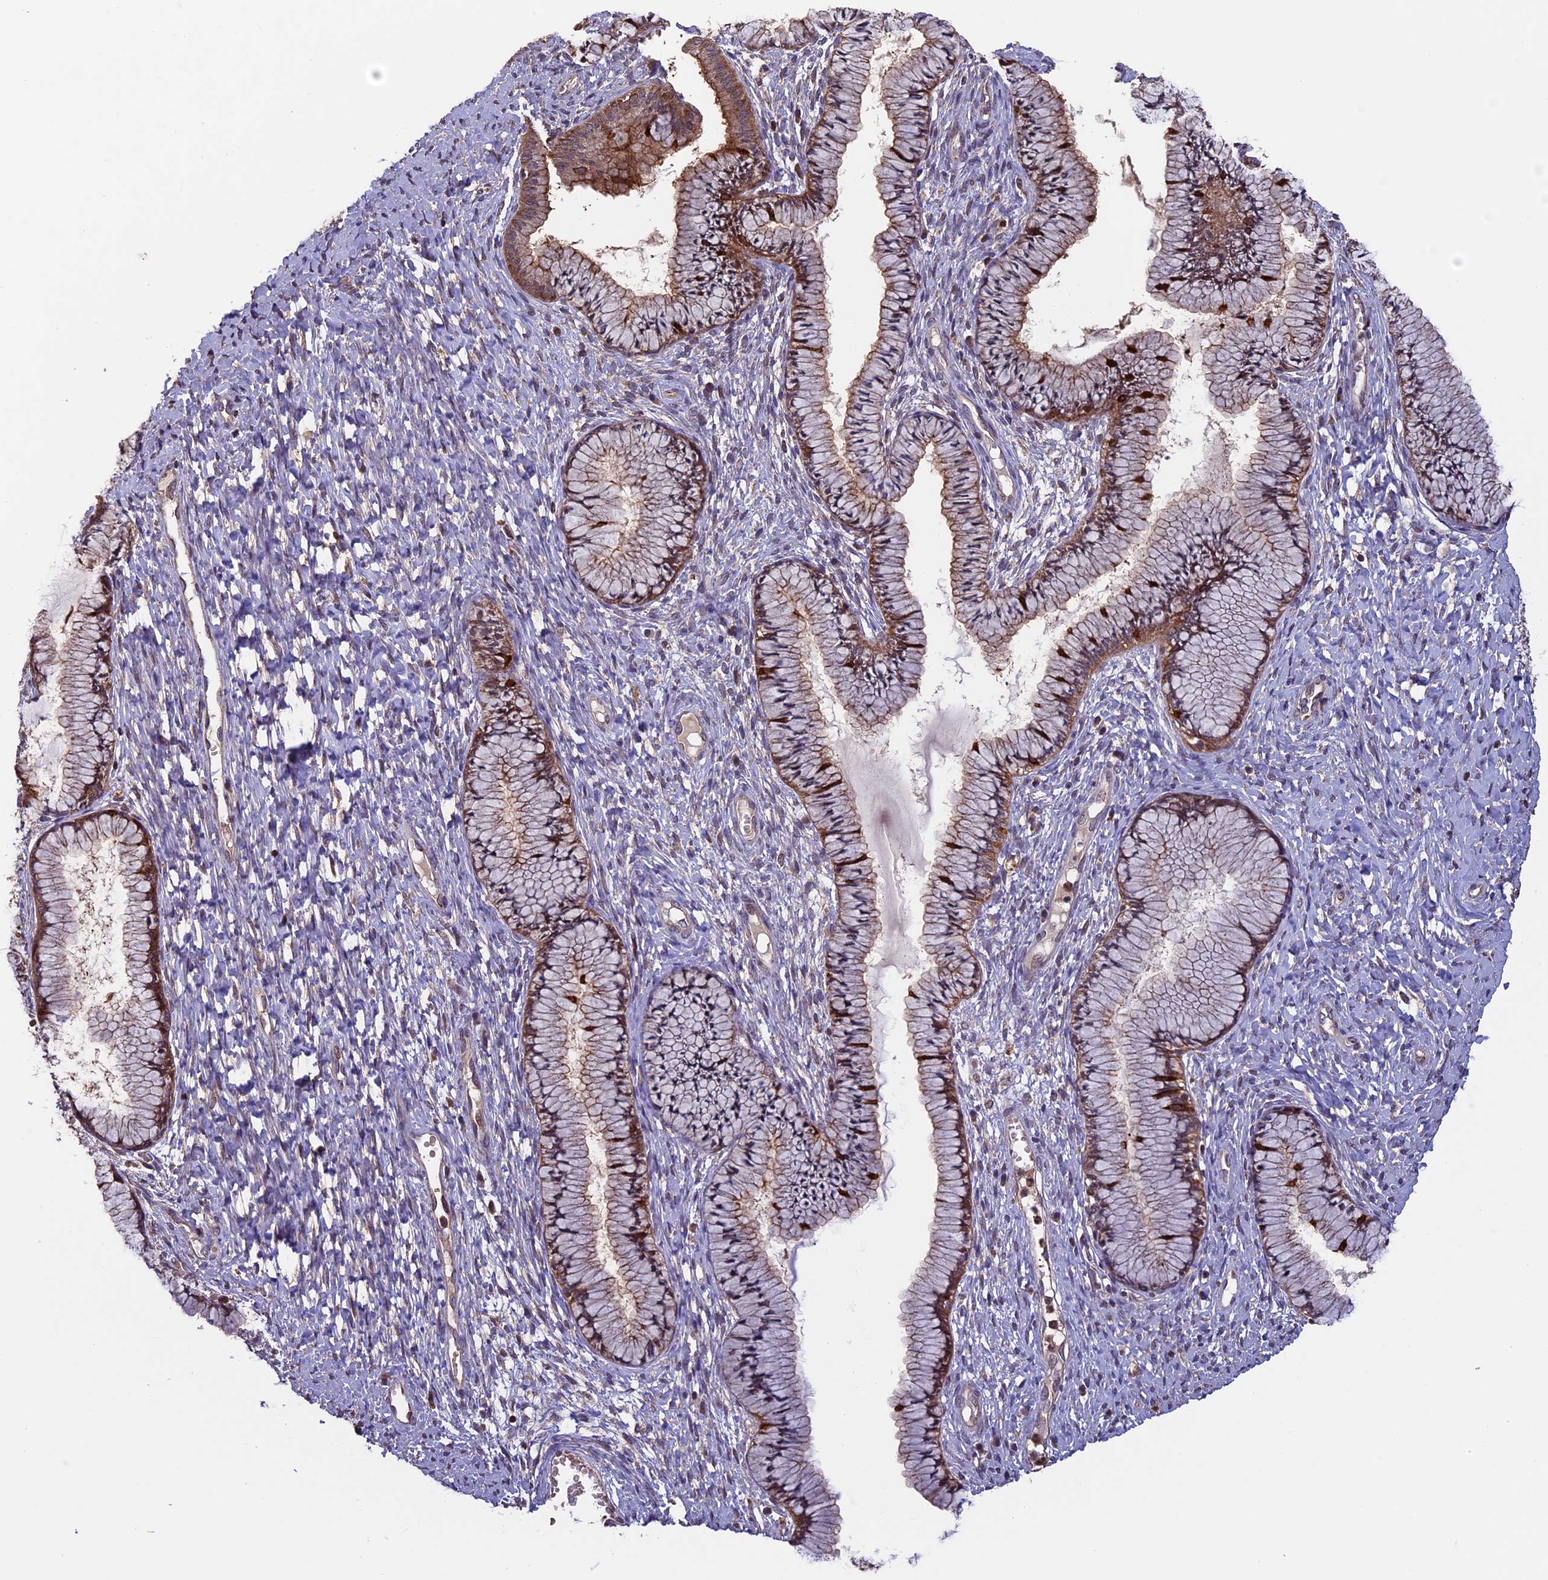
{"staining": {"intensity": "moderate", "quantity": ">75%", "location": "cytoplasmic/membranous"}, "tissue": "cervix", "cell_type": "Glandular cells", "image_type": "normal", "snomed": [{"axis": "morphology", "description": "Normal tissue, NOS"}, {"axis": "topography", "description": "Cervix"}], "caption": "Cervix stained with IHC demonstrates moderate cytoplasmic/membranous staining in approximately >75% of glandular cells. Nuclei are stained in blue.", "gene": "PKD2L2", "patient": {"sex": "female", "age": 42}}